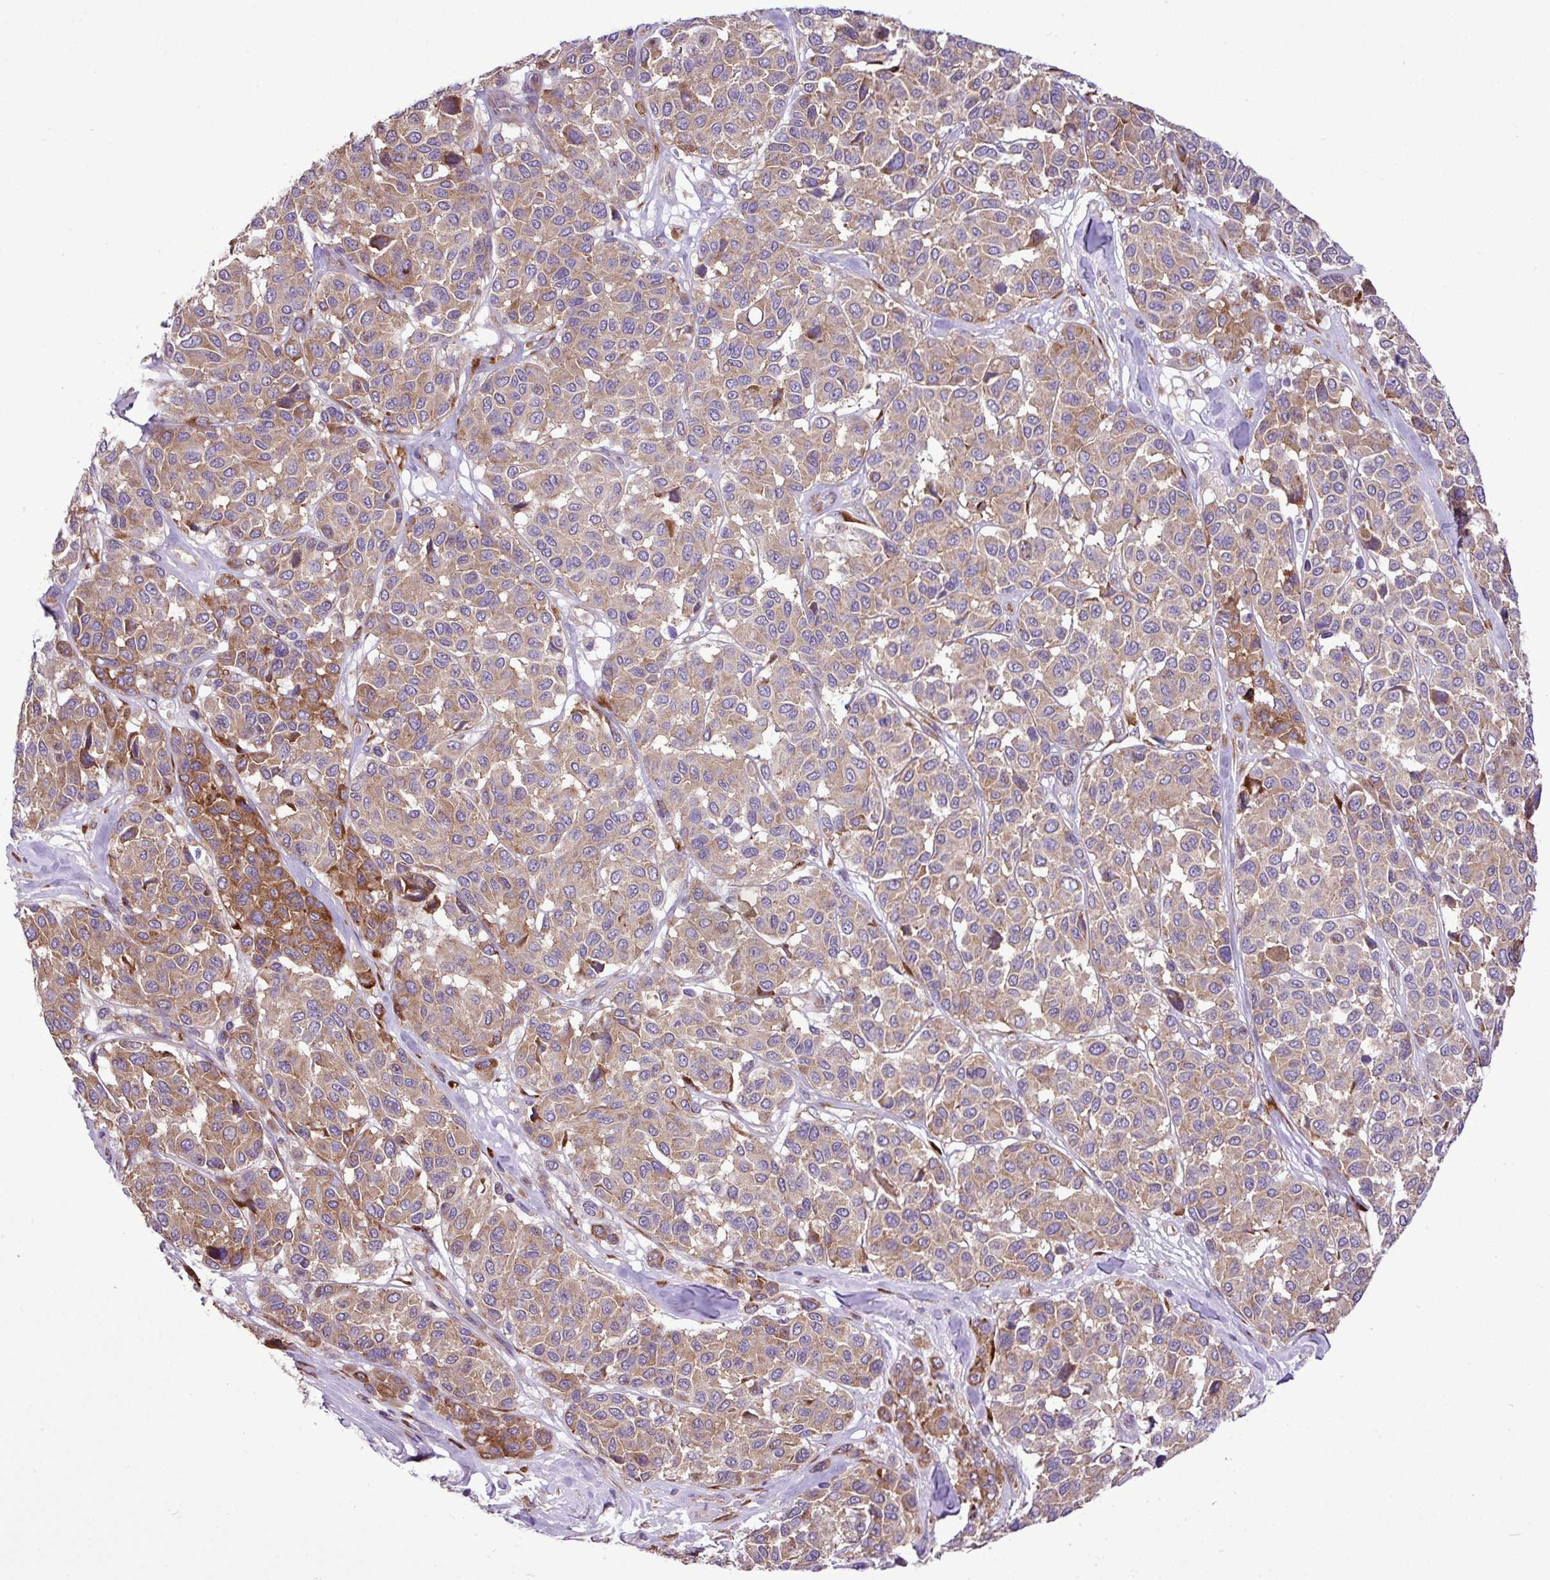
{"staining": {"intensity": "moderate", "quantity": ">75%", "location": "cytoplasmic/membranous"}, "tissue": "melanoma", "cell_type": "Tumor cells", "image_type": "cancer", "snomed": [{"axis": "morphology", "description": "Malignant melanoma, NOS"}, {"axis": "topography", "description": "Skin"}], "caption": "Protein staining exhibits moderate cytoplasmic/membranous expression in about >75% of tumor cells in malignant melanoma.", "gene": "RPL13", "patient": {"sex": "female", "age": 66}}